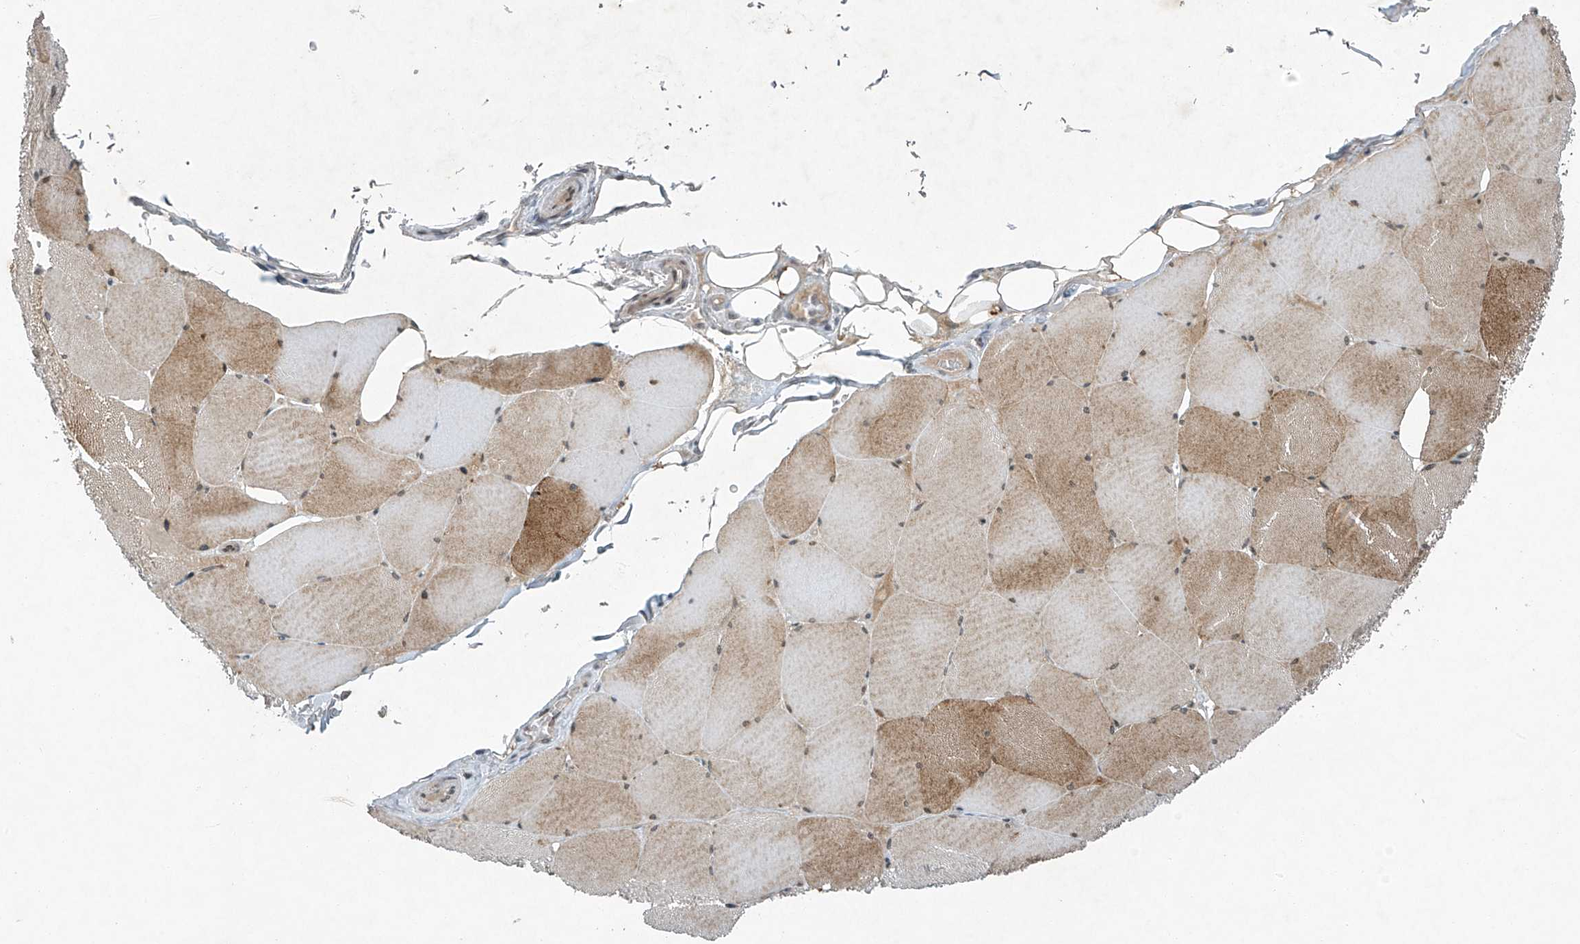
{"staining": {"intensity": "moderate", "quantity": "25%-75%", "location": "cytoplasmic/membranous"}, "tissue": "skeletal muscle", "cell_type": "Myocytes", "image_type": "normal", "snomed": [{"axis": "morphology", "description": "Normal tissue, NOS"}, {"axis": "topography", "description": "Skeletal muscle"}, {"axis": "topography", "description": "Head-Neck"}], "caption": "Normal skeletal muscle displays moderate cytoplasmic/membranous staining in approximately 25%-75% of myocytes.", "gene": "TAF8", "patient": {"sex": "male", "age": 66}}